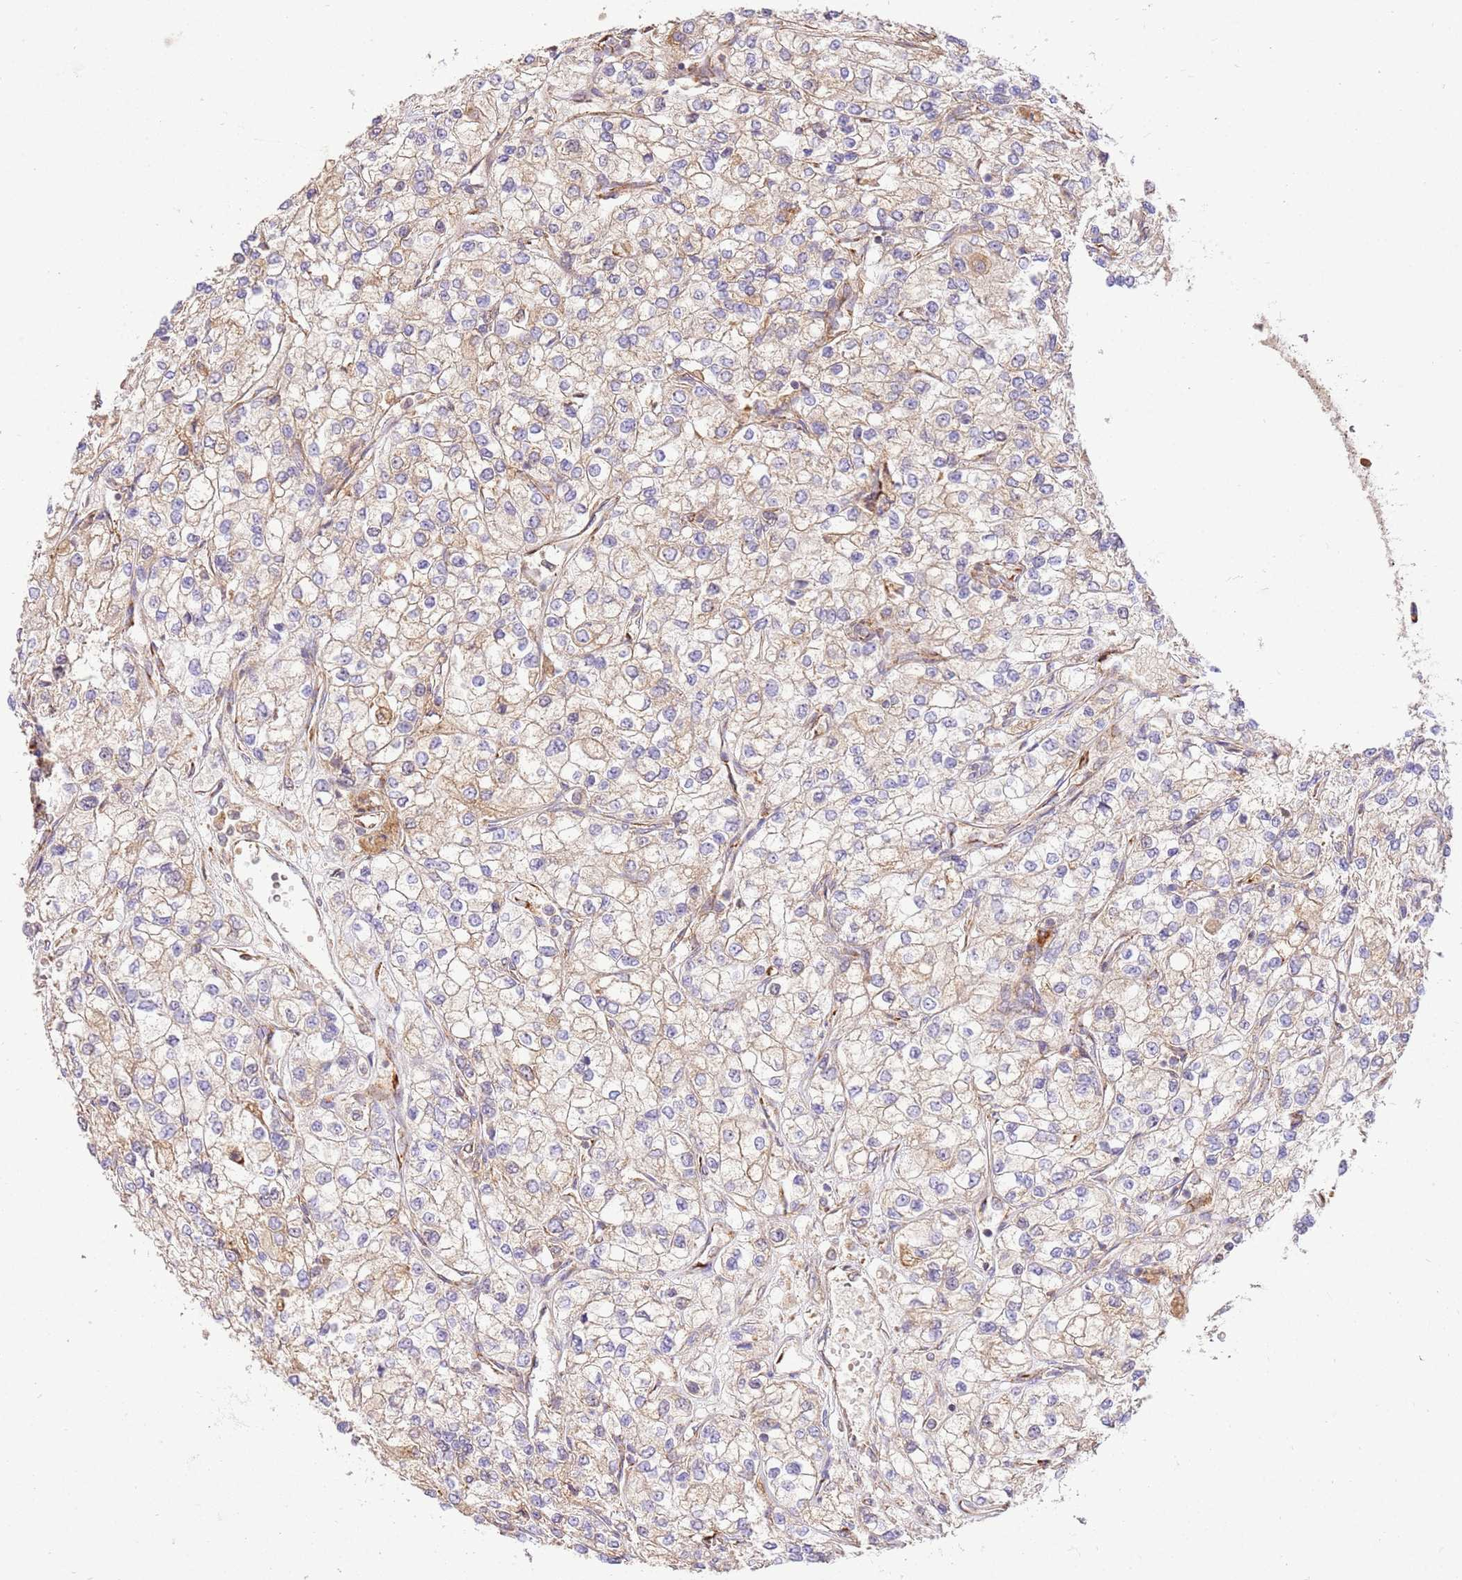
{"staining": {"intensity": "weak", "quantity": "<25%", "location": "cytoplasmic/membranous"}, "tissue": "renal cancer", "cell_type": "Tumor cells", "image_type": "cancer", "snomed": [{"axis": "morphology", "description": "Adenocarcinoma, NOS"}, {"axis": "topography", "description": "Kidney"}], "caption": "Renal adenocarcinoma was stained to show a protein in brown. There is no significant expression in tumor cells.", "gene": "SPATA2L", "patient": {"sex": "male", "age": 80}}